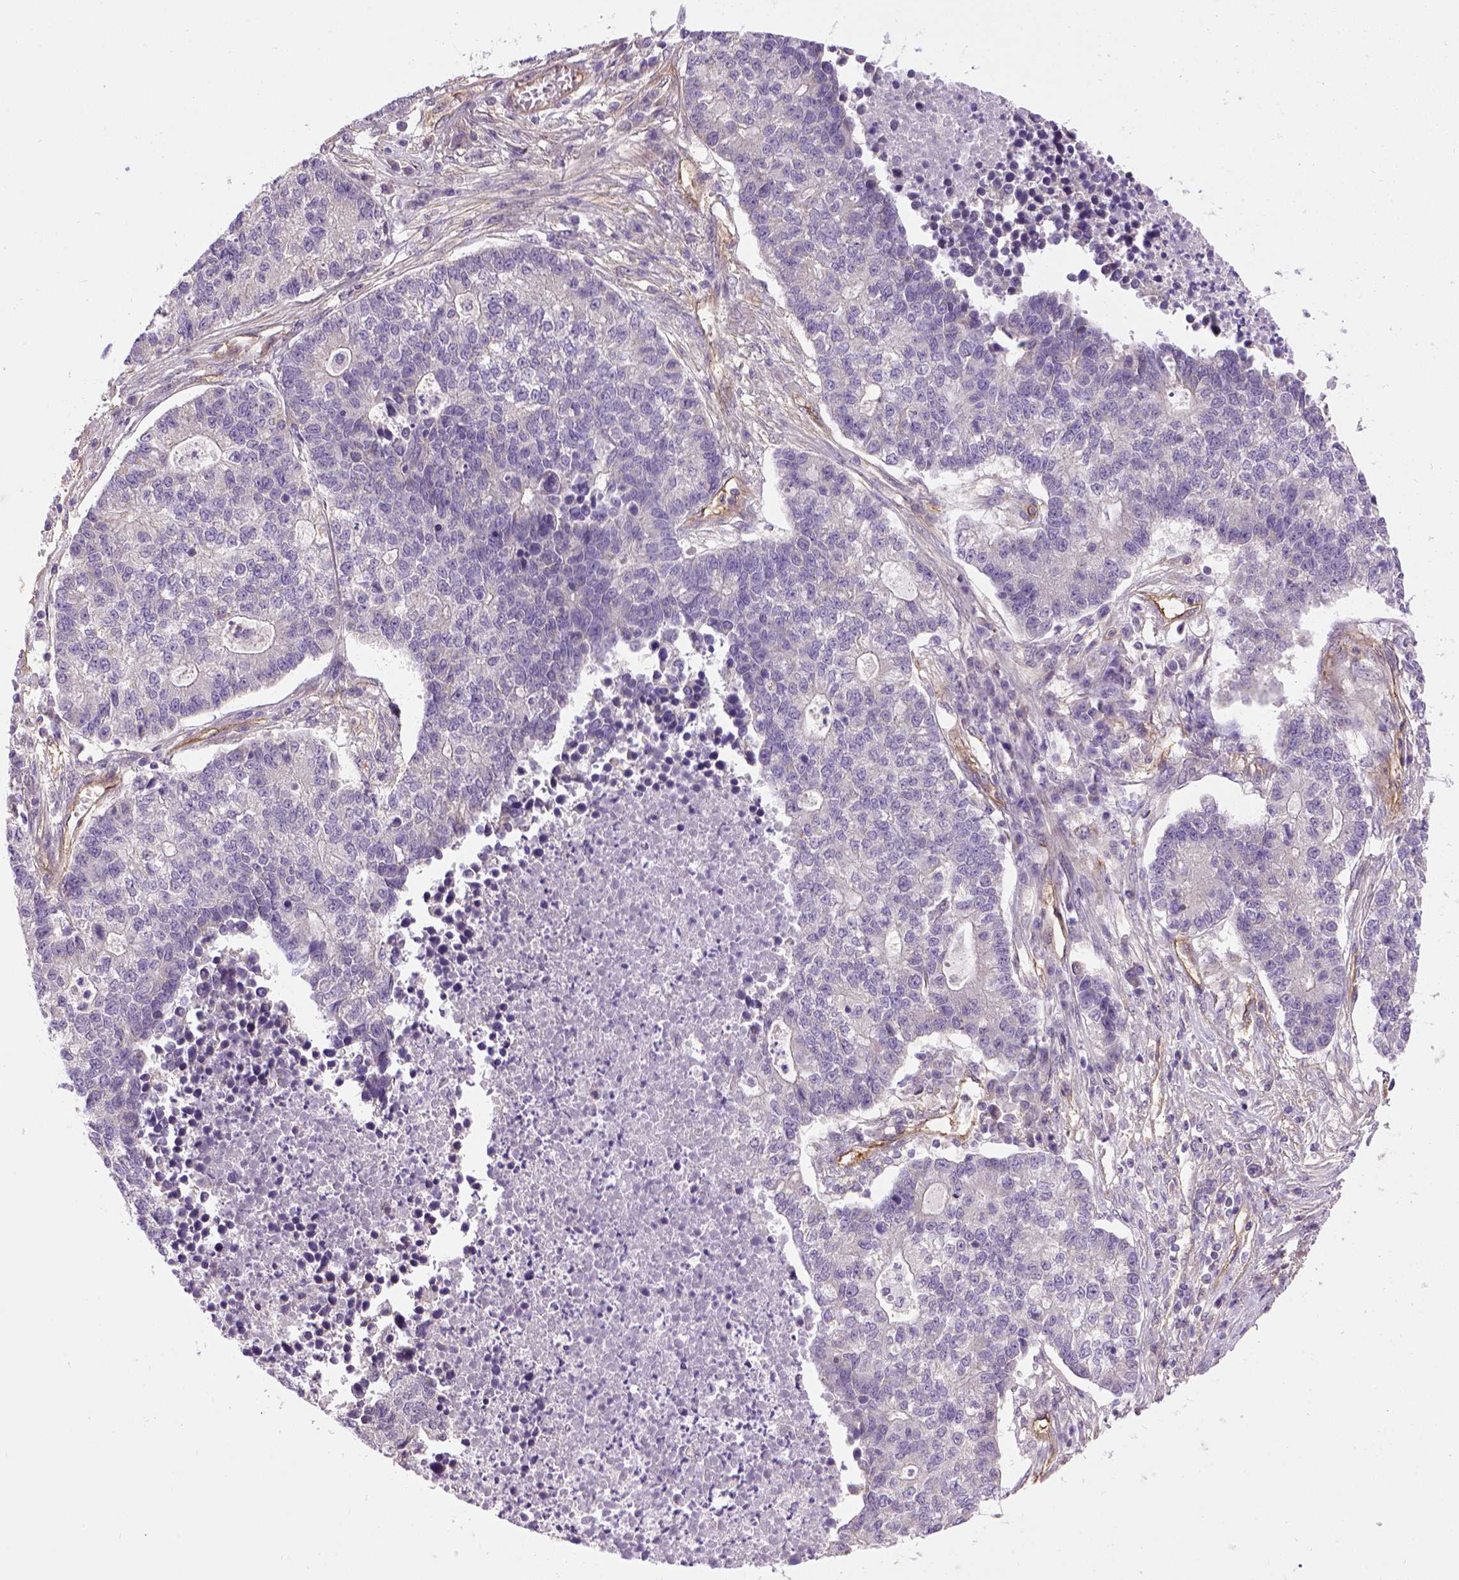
{"staining": {"intensity": "negative", "quantity": "none", "location": "none"}, "tissue": "lung cancer", "cell_type": "Tumor cells", "image_type": "cancer", "snomed": [{"axis": "morphology", "description": "Adenocarcinoma, NOS"}, {"axis": "topography", "description": "Lung"}], "caption": "Immunohistochemical staining of human lung cancer (adenocarcinoma) shows no significant expression in tumor cells.", "gene": "ENG", "patient": {"sex": "male", "age": 57}}